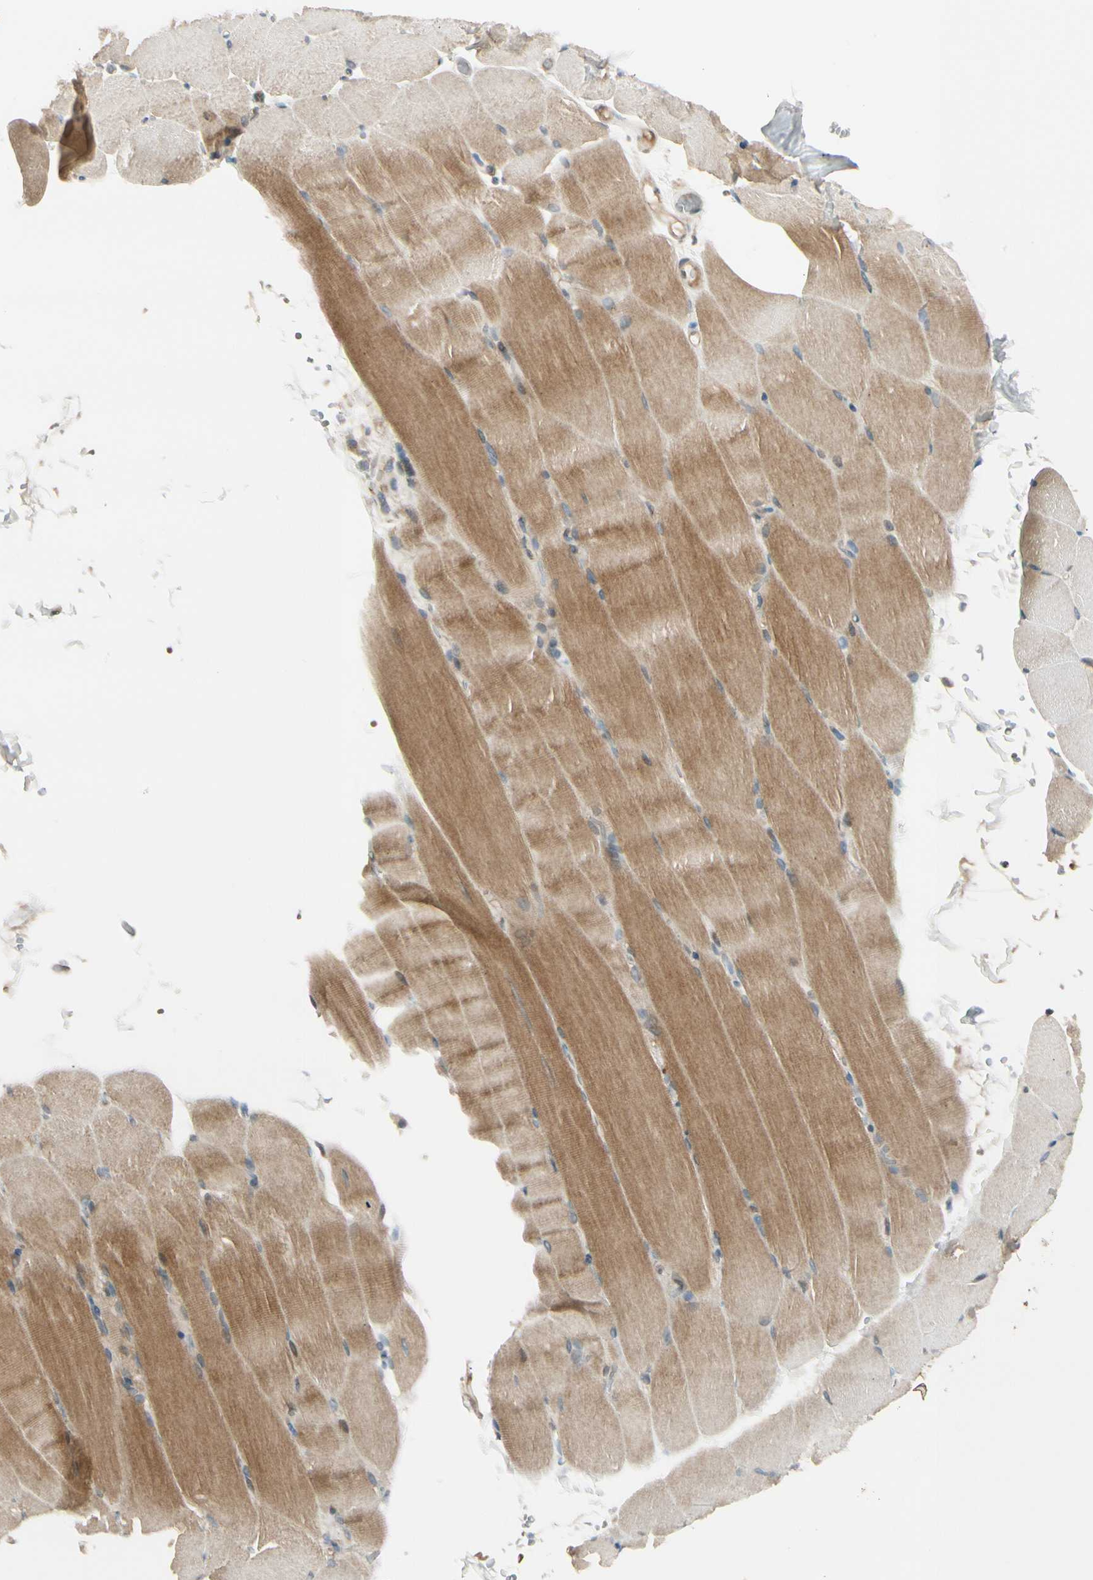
{"staining": {"intensity": "moderate", "quantity": "25%-75%", "location": "cytoplasmic/membranous"}, "tissue": "skeletal muscle", "cell_type": "Myocytes", "image_type": "normal", "snomed": [{"axis": "morphology", "description": "Normal tissue, NOS"}, {"axis": "topography", "description": "Skeletal muscle"}, {"axis": "topography", "description": "Parathyroid gland"}], "caption": "IHC (DAB (3,3'-diaminobenzidine)) staining of normal skeletal muscle displays moderate cytoplasmic/membranous protein expression in approximately 25%-75% of myocytes.", "gene": "FGF10", "patient": {"sex": "female", "age": 37}}